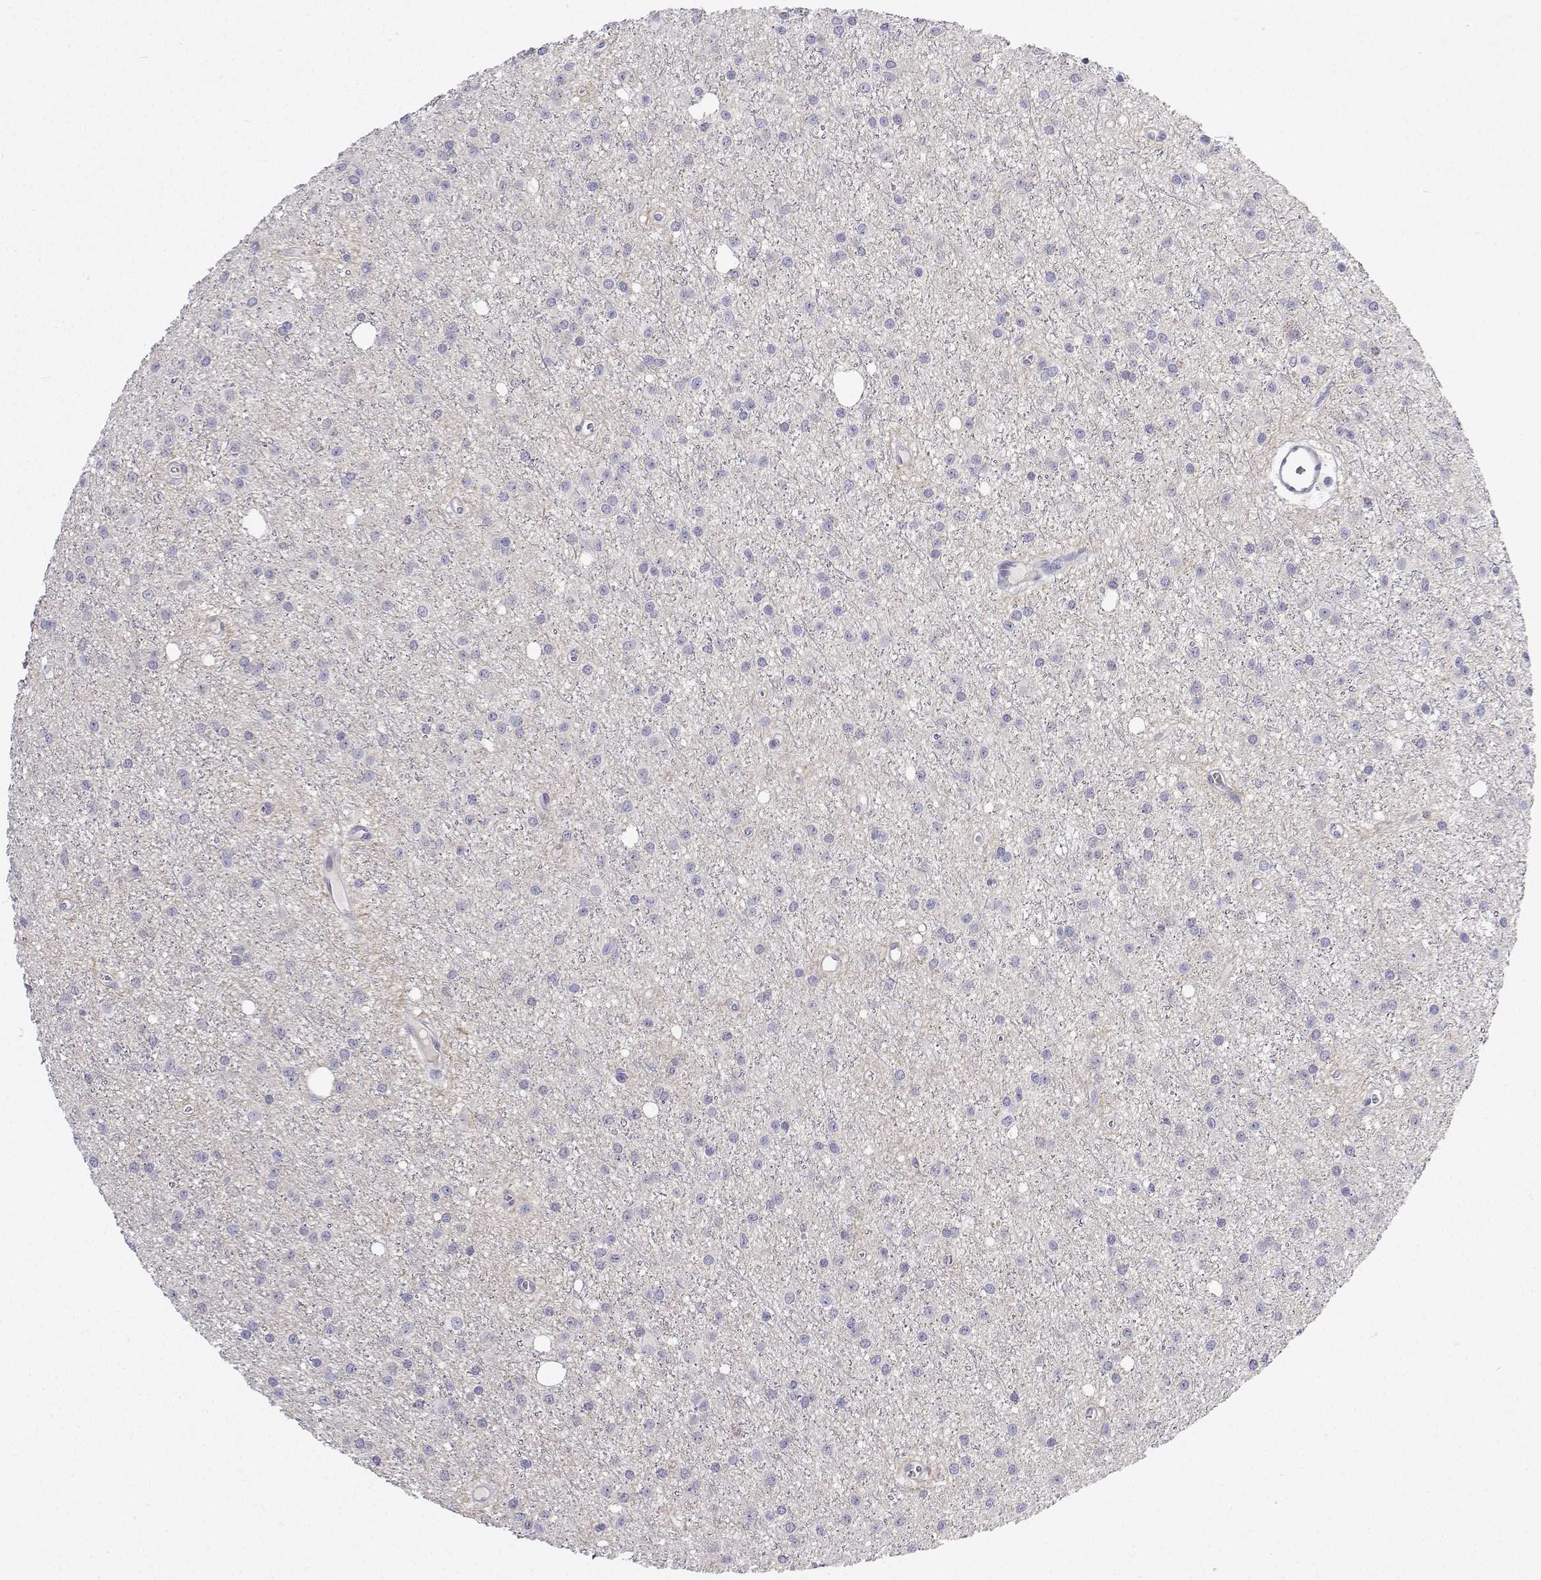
{"staining": {"intensity": "negative", "quantity": "none", "location": "none"}, "tissue": "glioma", "cell_type": "Tumor cells", "image_type": "cancer", "snomed": [{"axis": "morphology", "description": "Glioma, malignant, Low grade"}, {"axis": "topography", "description": "Brain"}], "caption": "The histopathology image exhibits no staining of tumor cells in glioma.", "gene": "ANKRD65", "patient": {"sex": "male", "age": 27}}